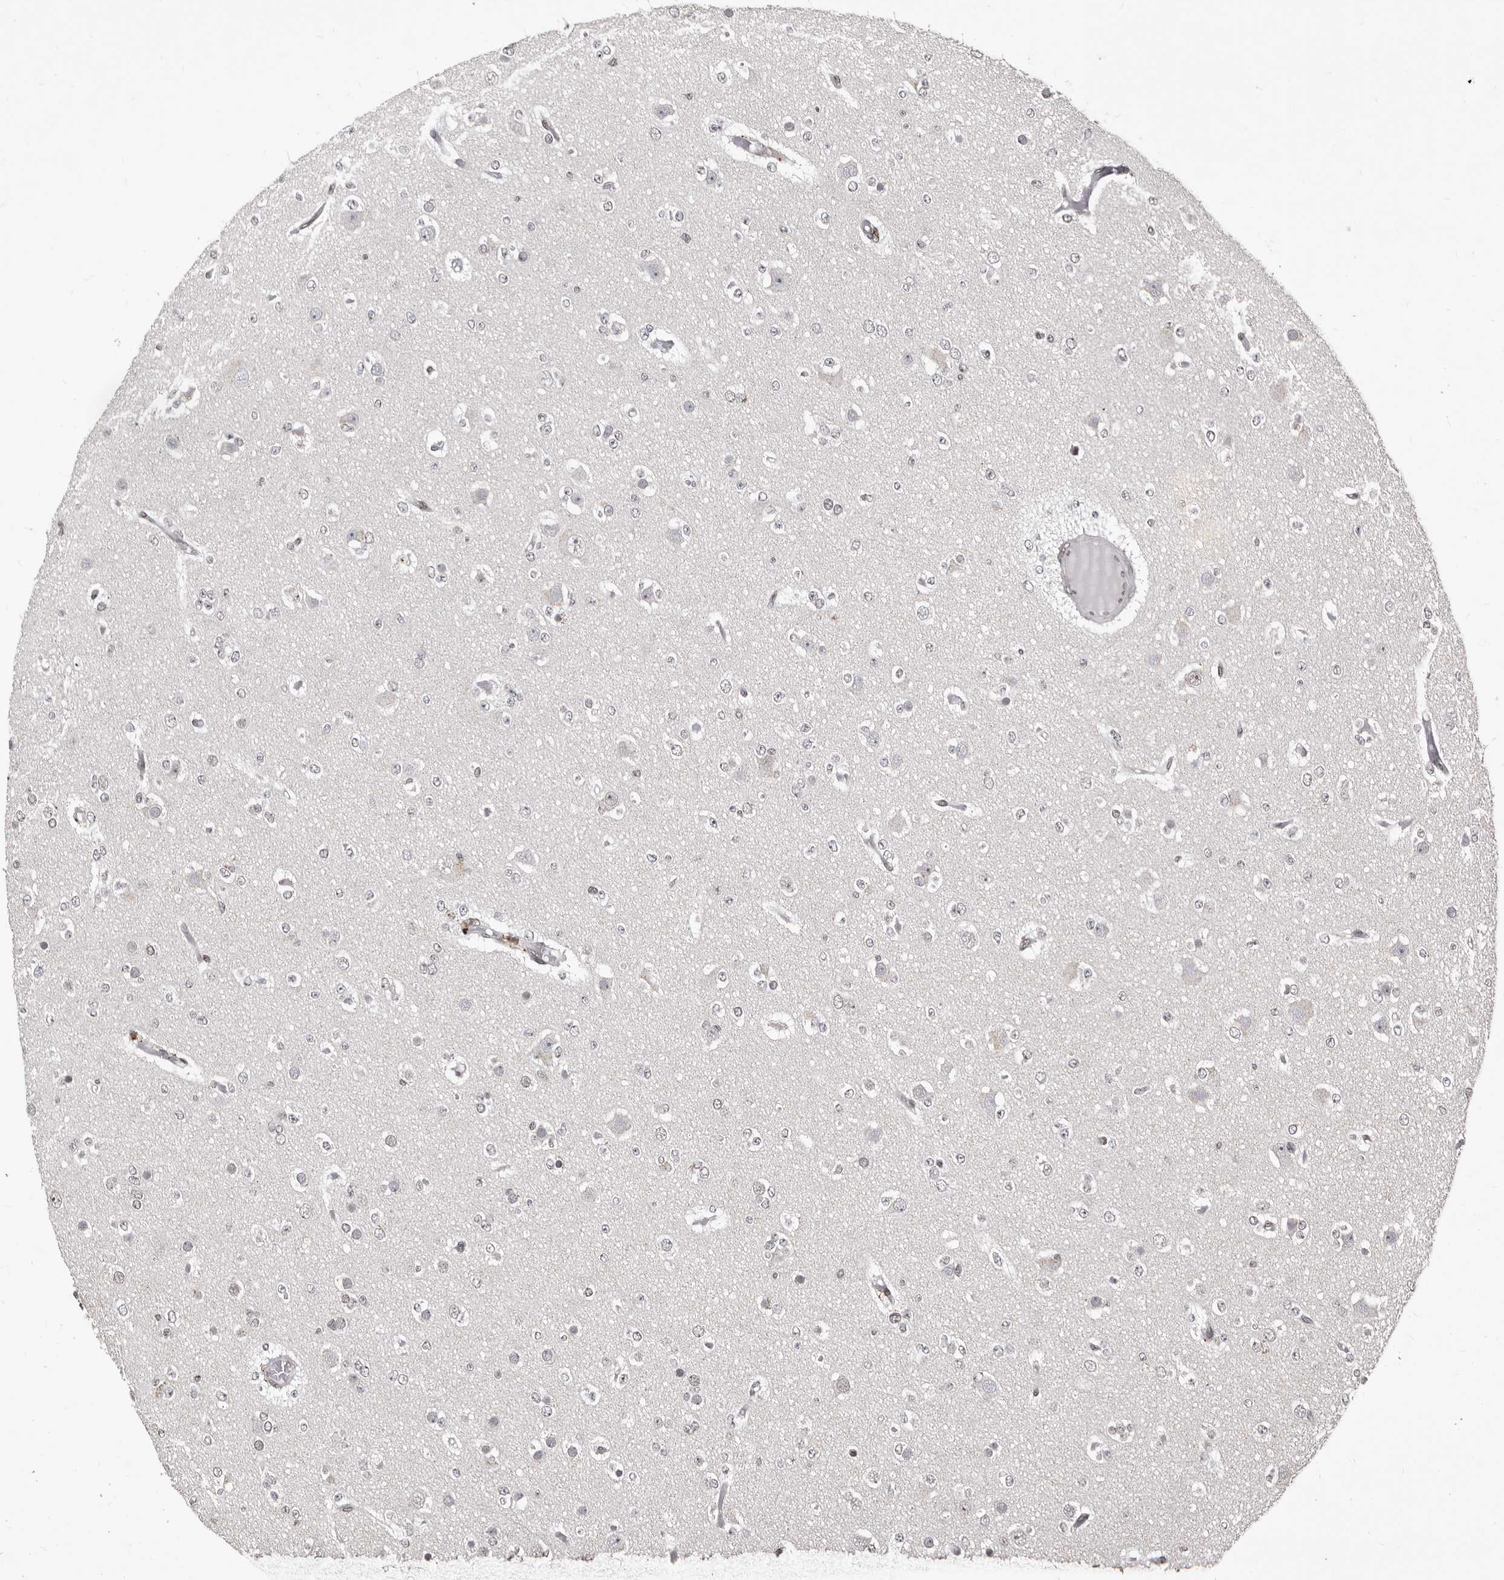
{"staining": {"intensity": "negative", "quantity": "none", "location": "none"}, "tissue": "glioma", "cell_type": "Tumor cells", "image_type": "cancer", "snomed": [{"axis": "morphology", "description": "Glioma, malignant, Low grade"}, {"axis": "topography", "description": "Brain"}], "caption": "A histopathology image of malignant low-grade glioma stained for a protein displays no brown staining in tumor cells.", "gene": "THUMPD1", "patient": {"sex": "female", "age": 22}}